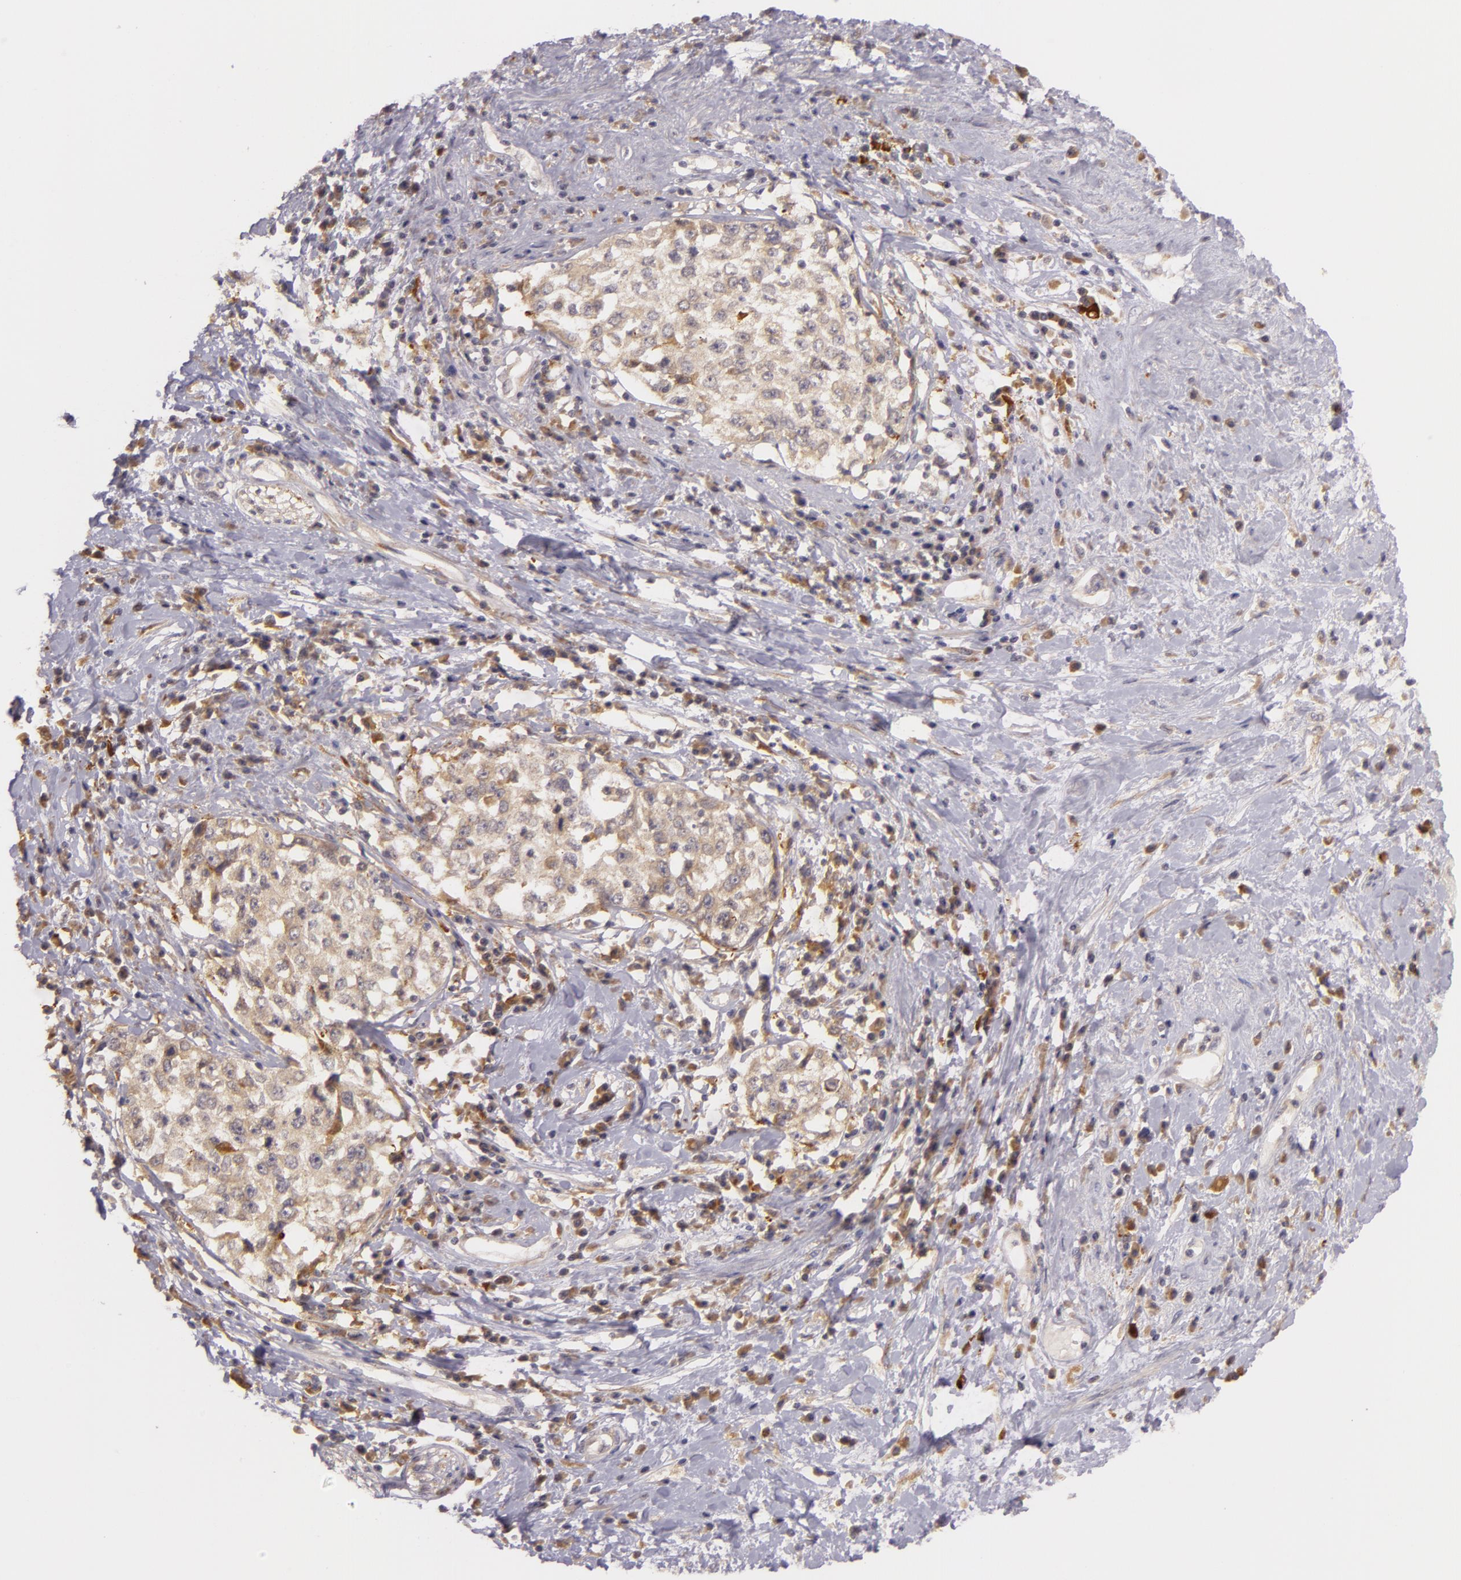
{"staining": {"intensity": "weak", "quantity": ">75%", "location": "cytoplasmic/membranous"}, "tissue": "cervical cancer", "cell_type": "Tumor cells", "image_type": "cancer", "snomed": [{"axis": "morphology", "description": "Squamous cell carcinoma, NOS"}, {"axis": "topography", "description": "Cervix"}], "caption": "This is a photomicrograph of immunohistochemistry (IHC) staining of cervical cancer (squamous cell carcinoma), which shows weak staining in the cytoplasmic/membranous of tumor cells.", "gene": "PPP1R3F", "patient": {"sex": "female", "age": 57}}